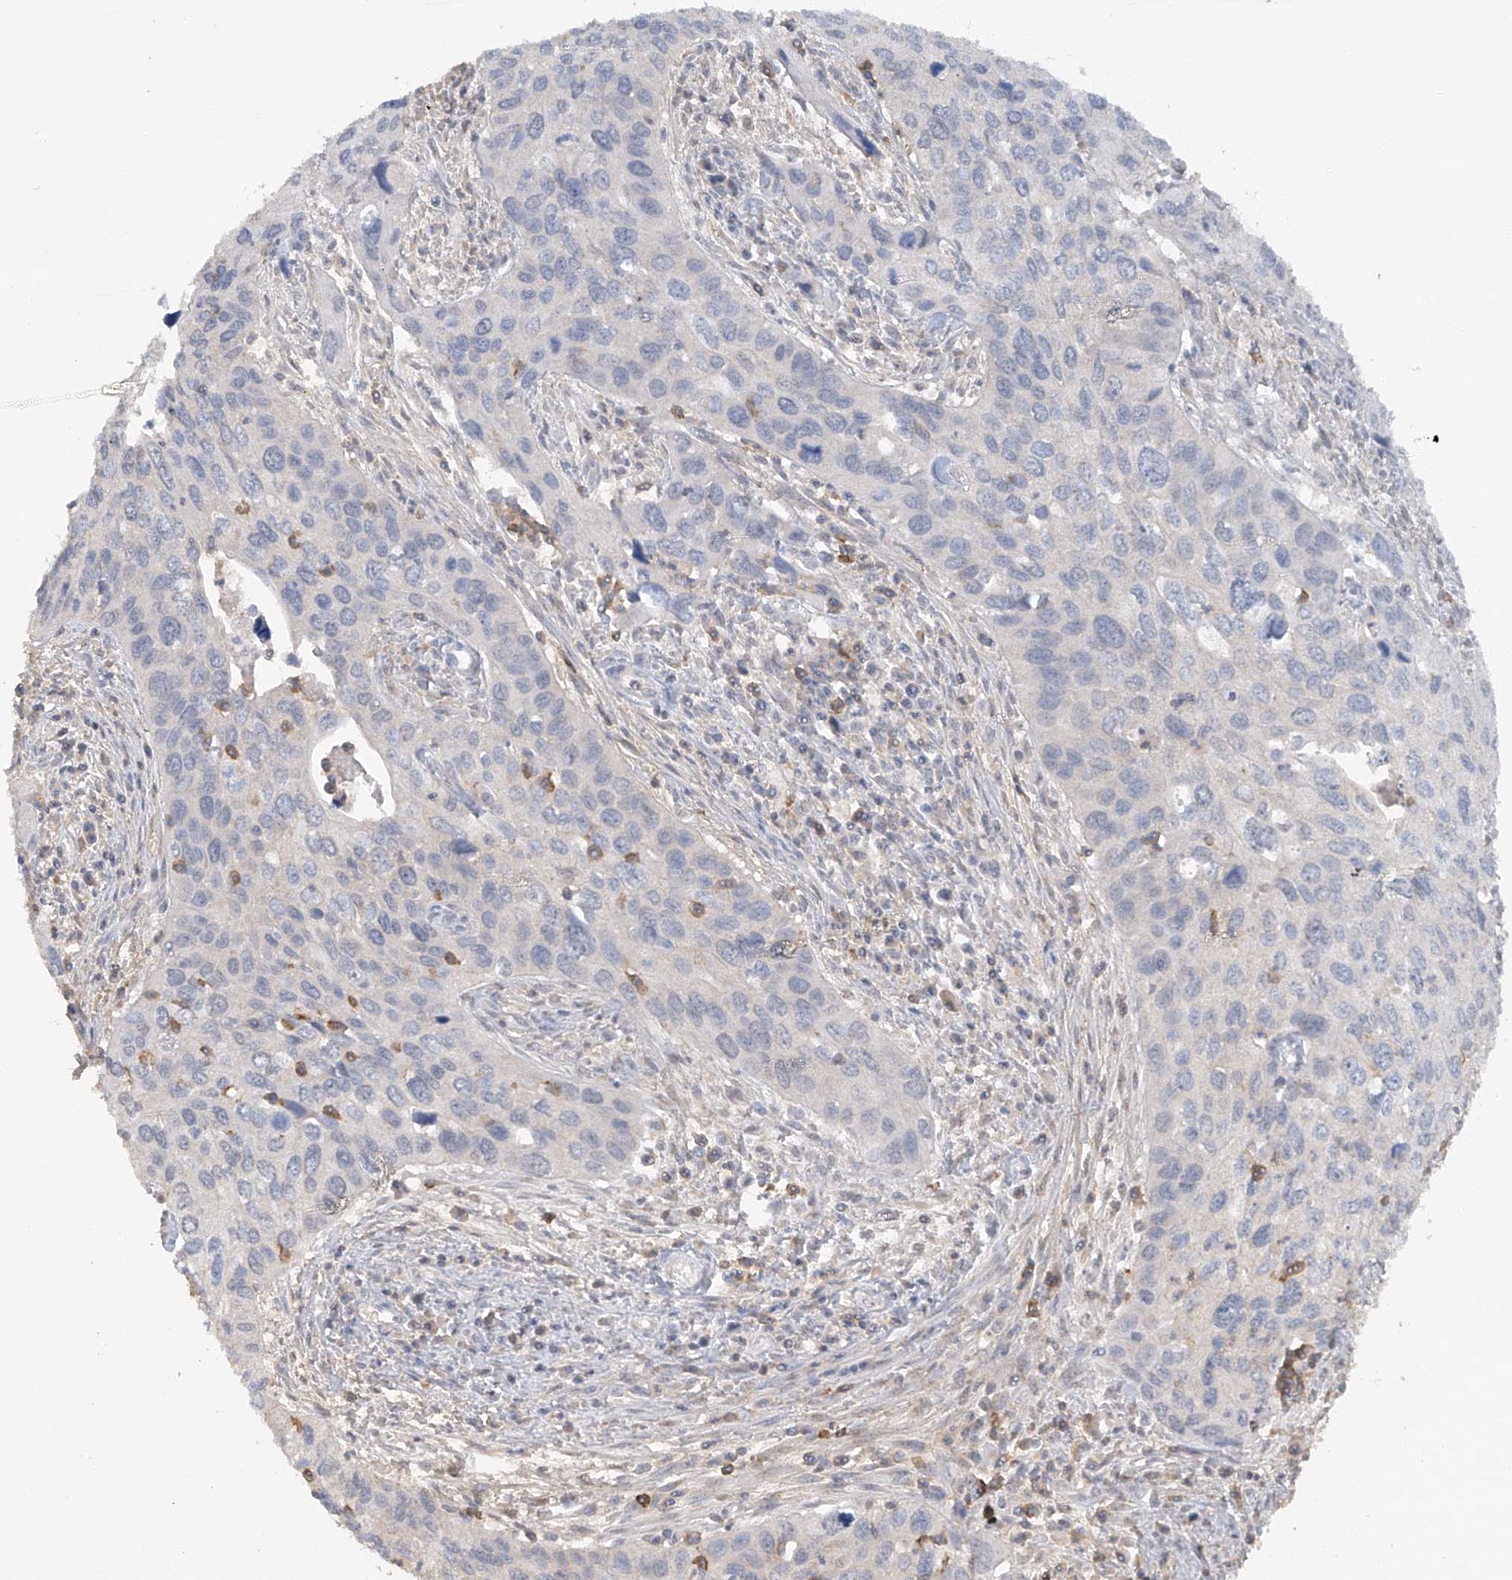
{"staining": {"intensity": "negative", "quantity": "none", "location": "none"}, "tissue": "cervical cancer", "cell_type": "Tumor cells", "image_type": "cancer", "snomed": [{"axis": "morphology", "description": "Squamous cell carcinoma, NOS"}, {"axis": "topography", "description": "Cervix"}], "caption": "DAB (3,3'-diaminobenzidine) immunohistochemical staining of human cervical cancer (squamous cell carcinoma) displays no significant expression in tumor cells.", "gene": "HAS3", "patient": {"sex": "female", "age": 55}}